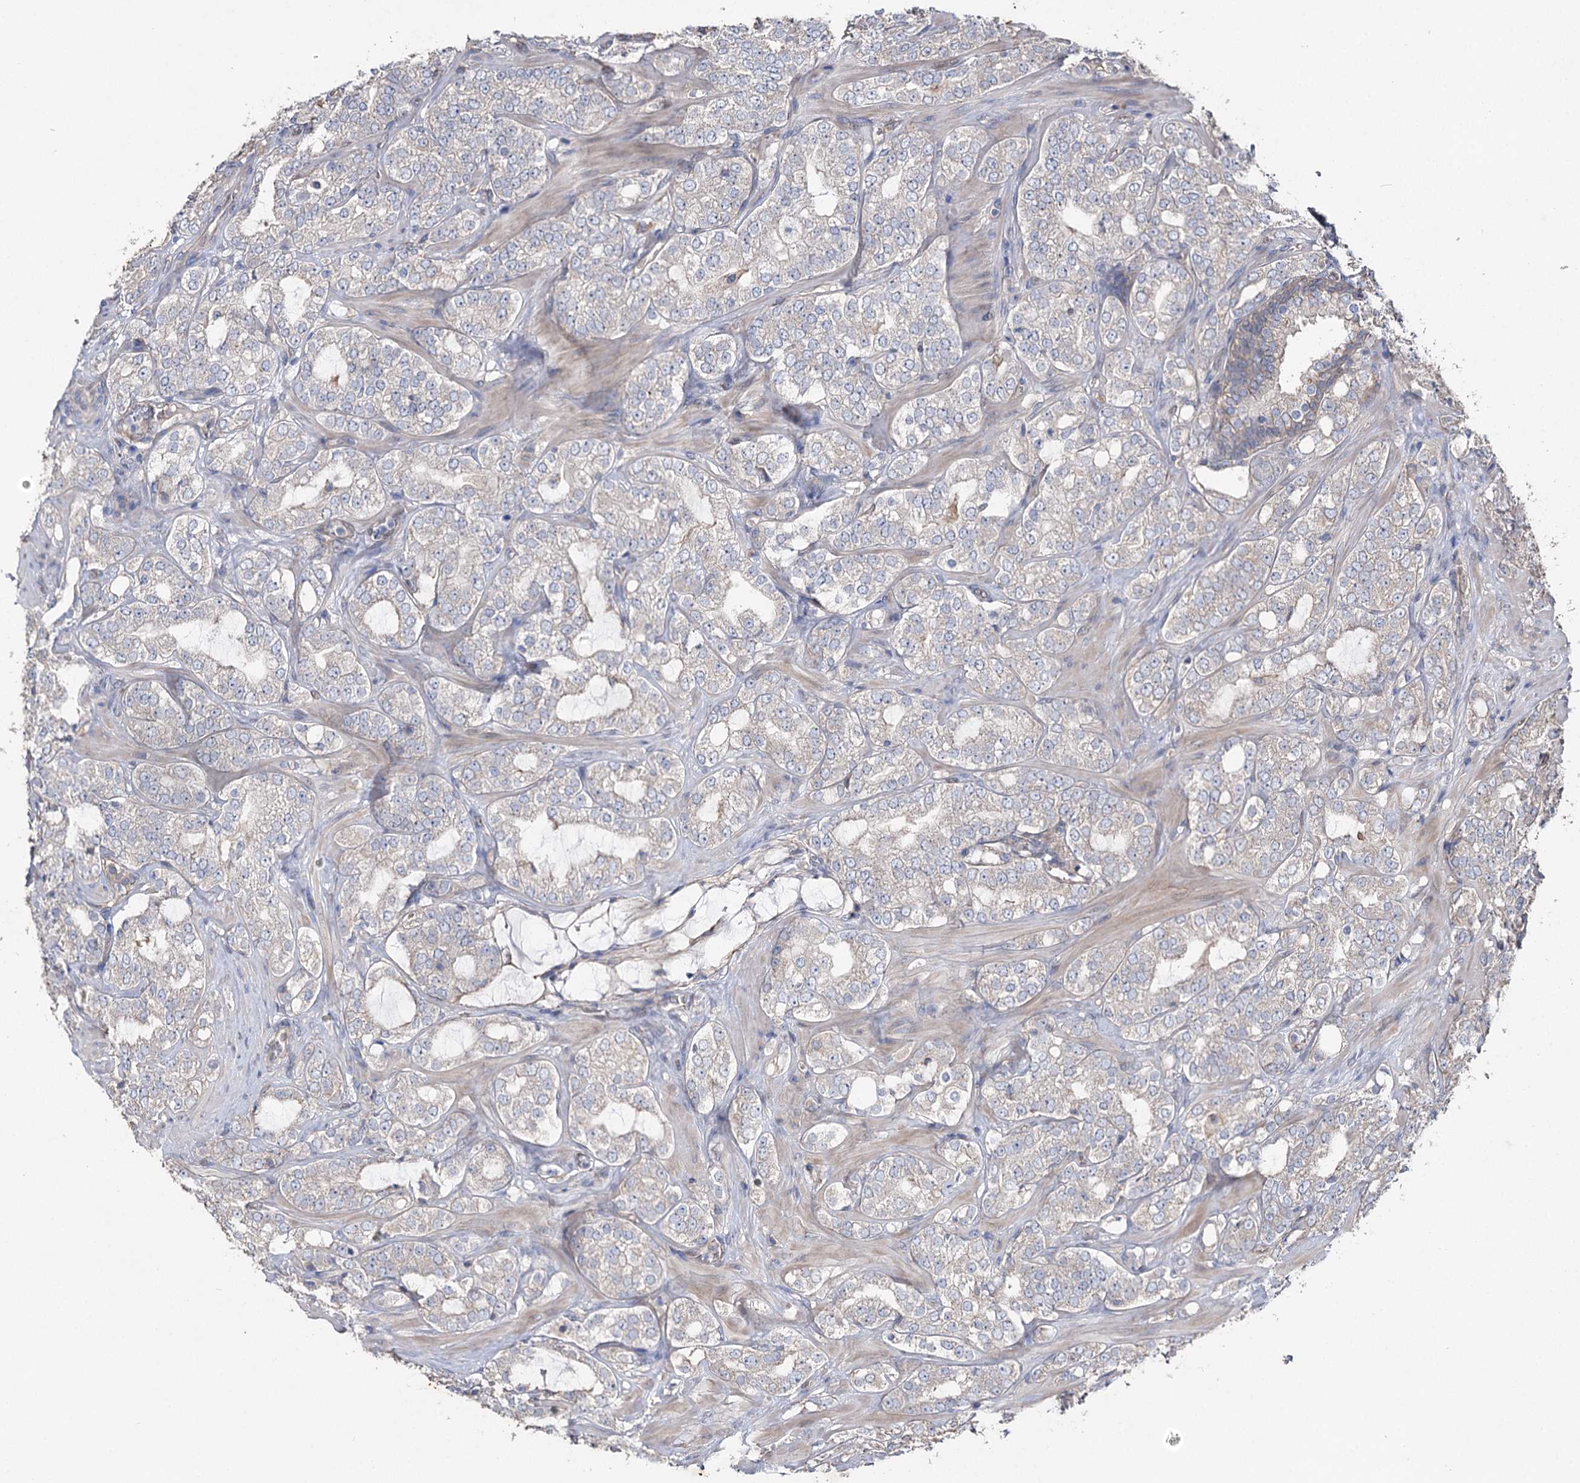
{"staining": {"intensity": "negative", "quantity": "none", "location": "none"}, "tissue": "prostate cancer", "cell_type": "Tumor cells", "image_type": "cancer", "snomed": [{"axis": "morphology", "description": "Adenocarcinoma, High grade"}, {"axis": "topography", "description": "Prostate"}], "caption": "Tumor cells show no significant positivity in prostate adenocarcinoma (high-grade).", "gene": "FAM13B", "patient": {"sex": "male", "age": 64}}